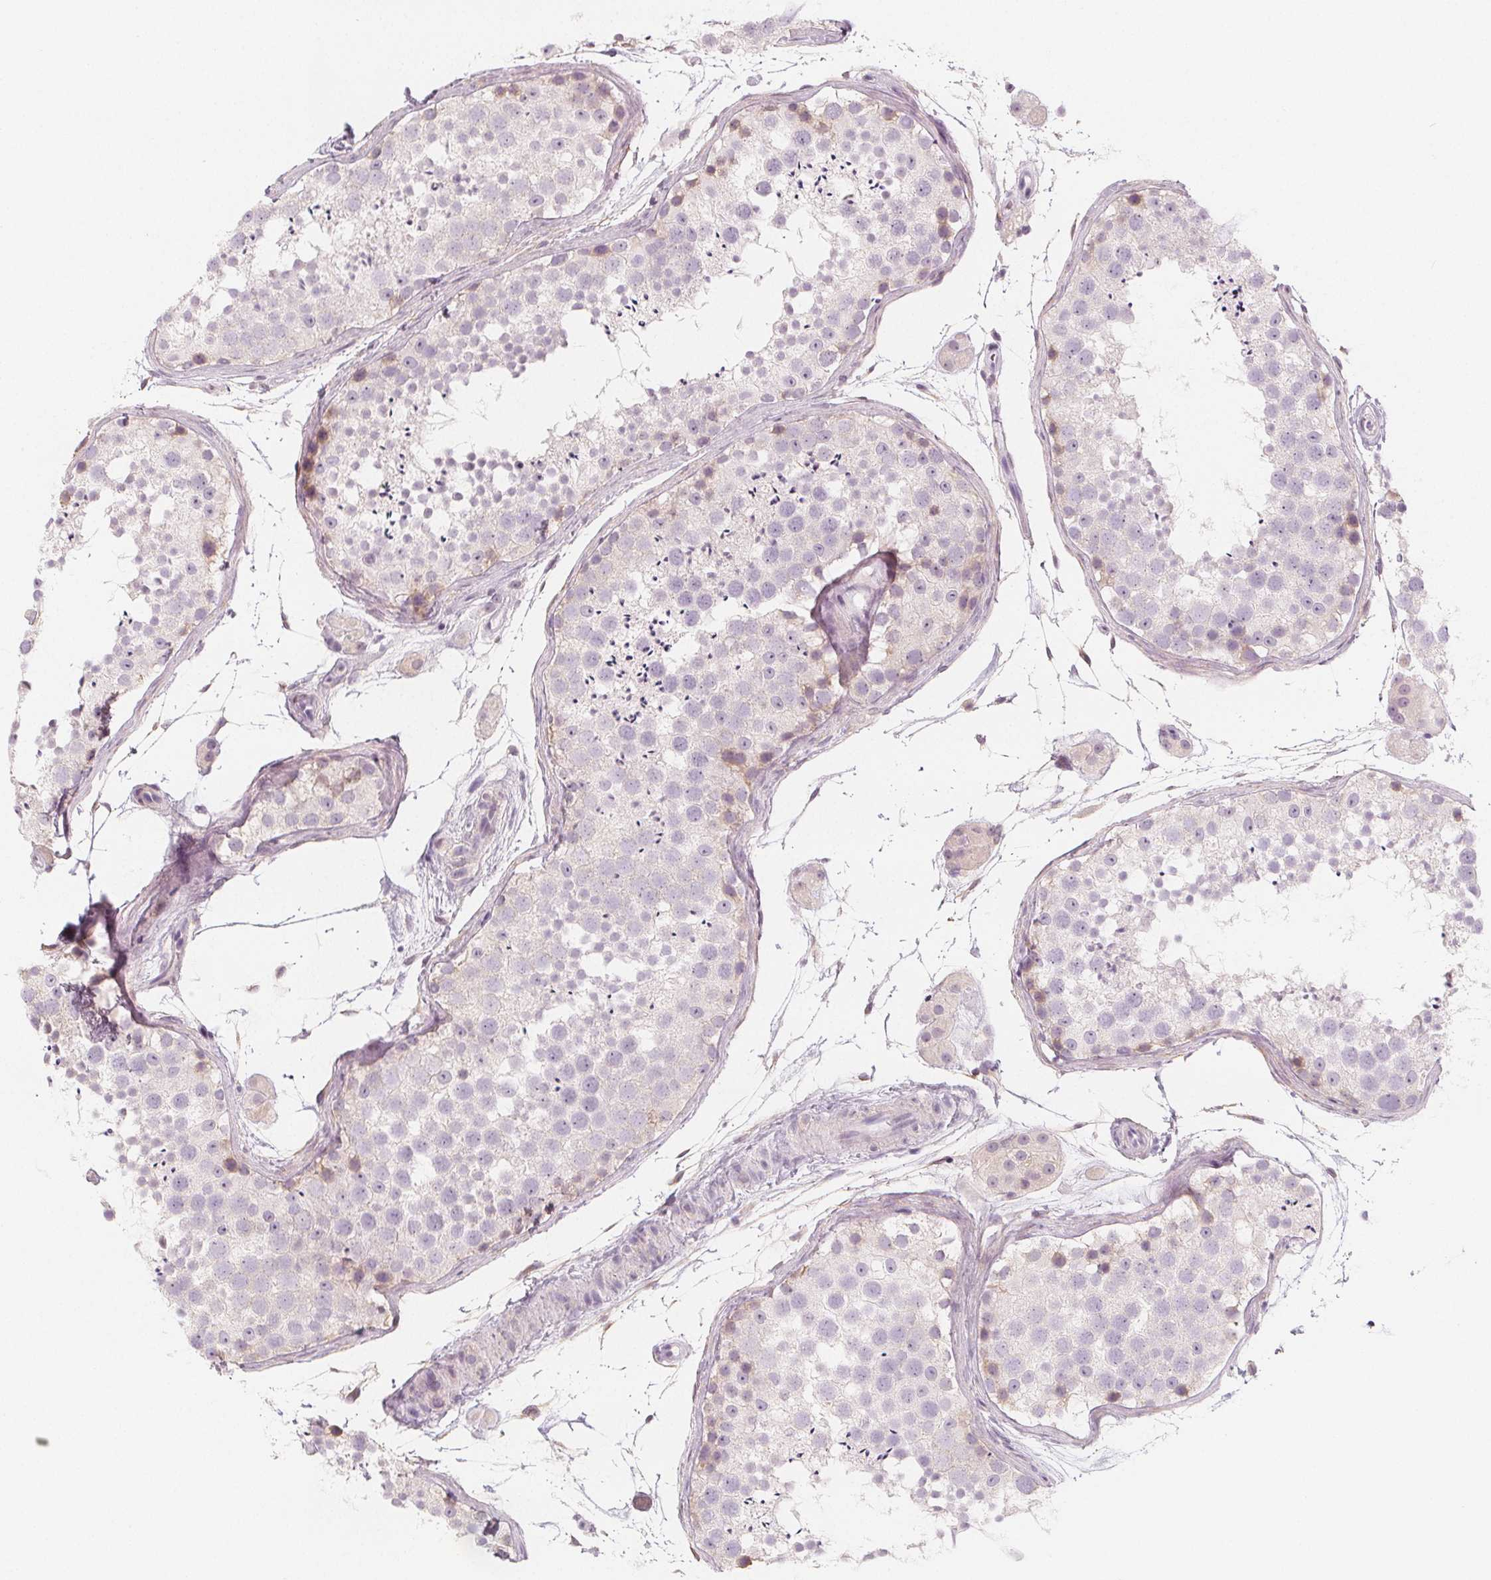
{"staining": {"intensity": "weak", "quantity": "<25%", "location": "cytoplasmic/membranous"}, "tissue": "testis", "cell_type": "Cells in seminiferous ducts", "image_type": "normal", "snomed": [{"axis": "morphology", "description": "Normal tissue, NOS"}, {"axis": "topography", "description": "Testis"}], "caption": "Image shows no significant protein staining in cells in seminiferous ducts of benign testis.", "gene": "MAP1A", "patient": {"sex": "male", "age": 41}}